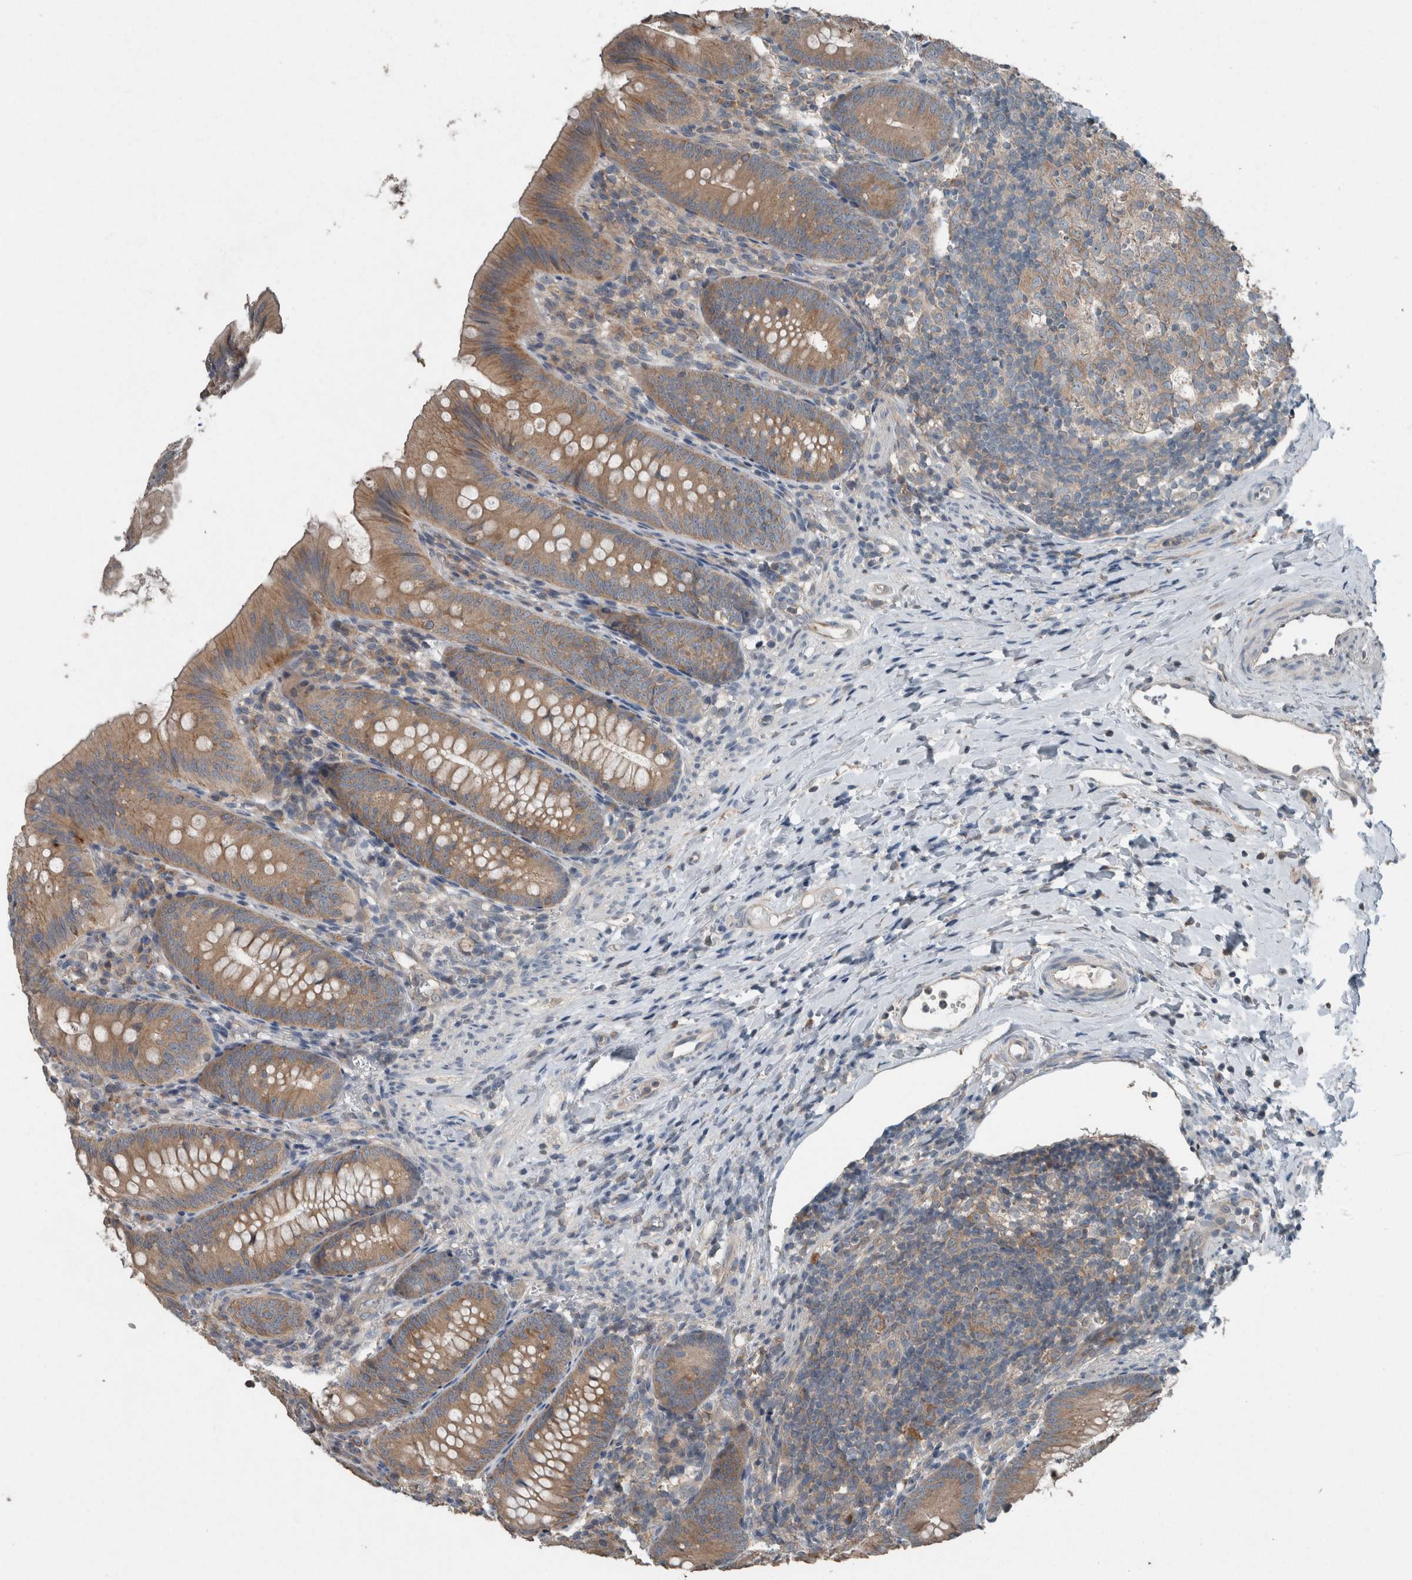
{"staining": {"intensity": "moderate", "quantity": ">75%", "location": "cytoplasmic/membranous"}, "tissue": "appendix", "cell_type": "Glandular cells", "image_type": "normal", "snomed": [{"axis": "morphology", "description": "Normal tissue, NOS"}, {"axis": "topography", "description": "Appendix"}], "caption": "This photomicrograph displays immunohistochemistry (IHC) staining of benign appendix, with medium moderate cytoplasmic/membranous expression in about >75% of glandular cells.", "gene": "KNTC1", "patient": {"sex": "male", "age": 1}}